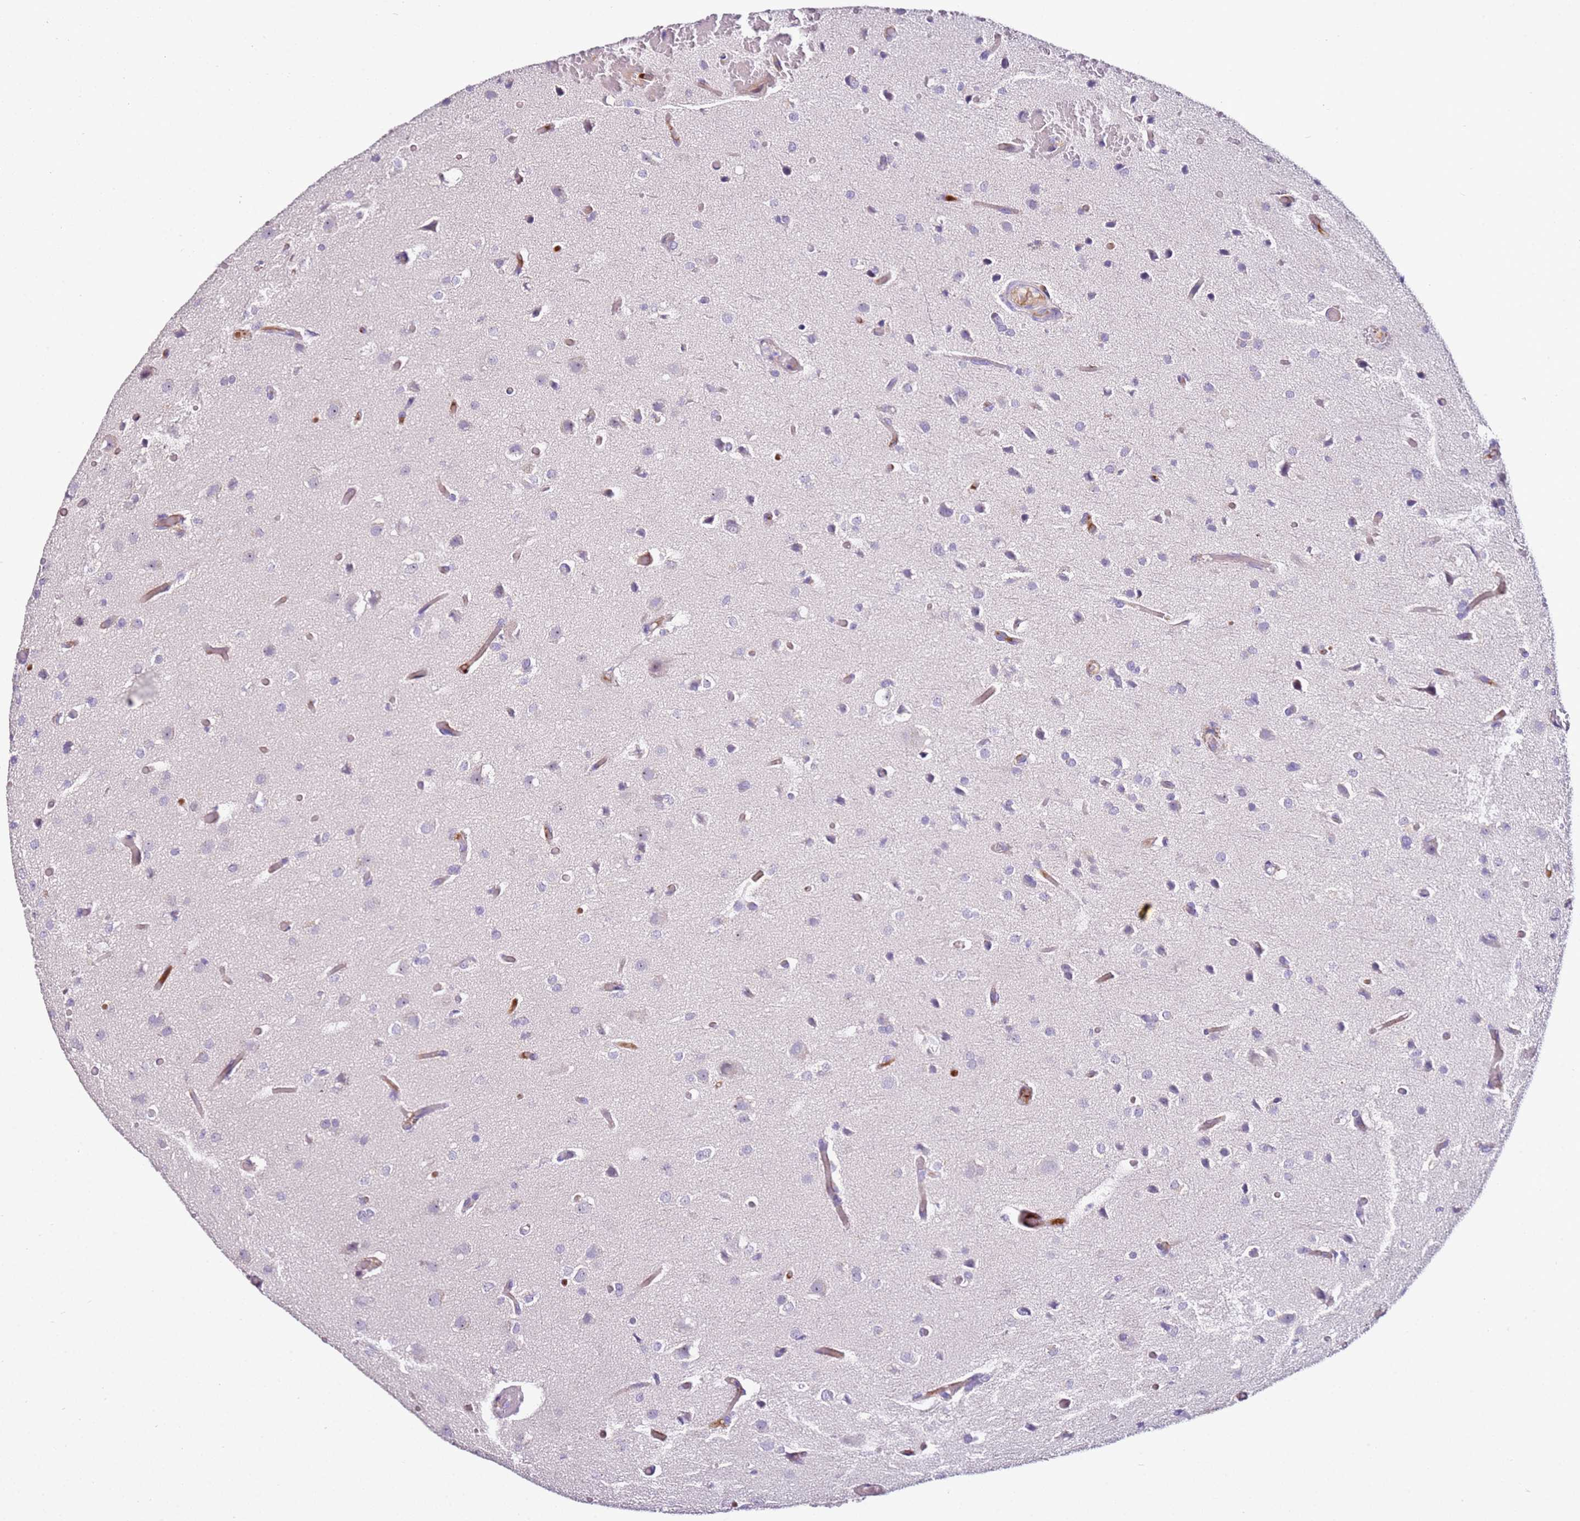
{"staining": {"intensity": "negative", "quantity": "none", "location": "none"}, "tissue": "glioma", "cell_type": "Tumor cells", "image_type": "cancer", "snomed": [{"axis": "morphology", "description": "Glioma, malignant, High grade"}, {"axis": "topography", "description": "Brain"}], "caption": "The image demonstrates no staining of tumor cells in malignant glioma (high-grade). (Stains: DAB immunohistochemistry with hematoxylin counter stain, Microscopy: brightfield microscopy at high magnification).", "gene": "HGD", "patient": {"sex": "female", "age": 50}}